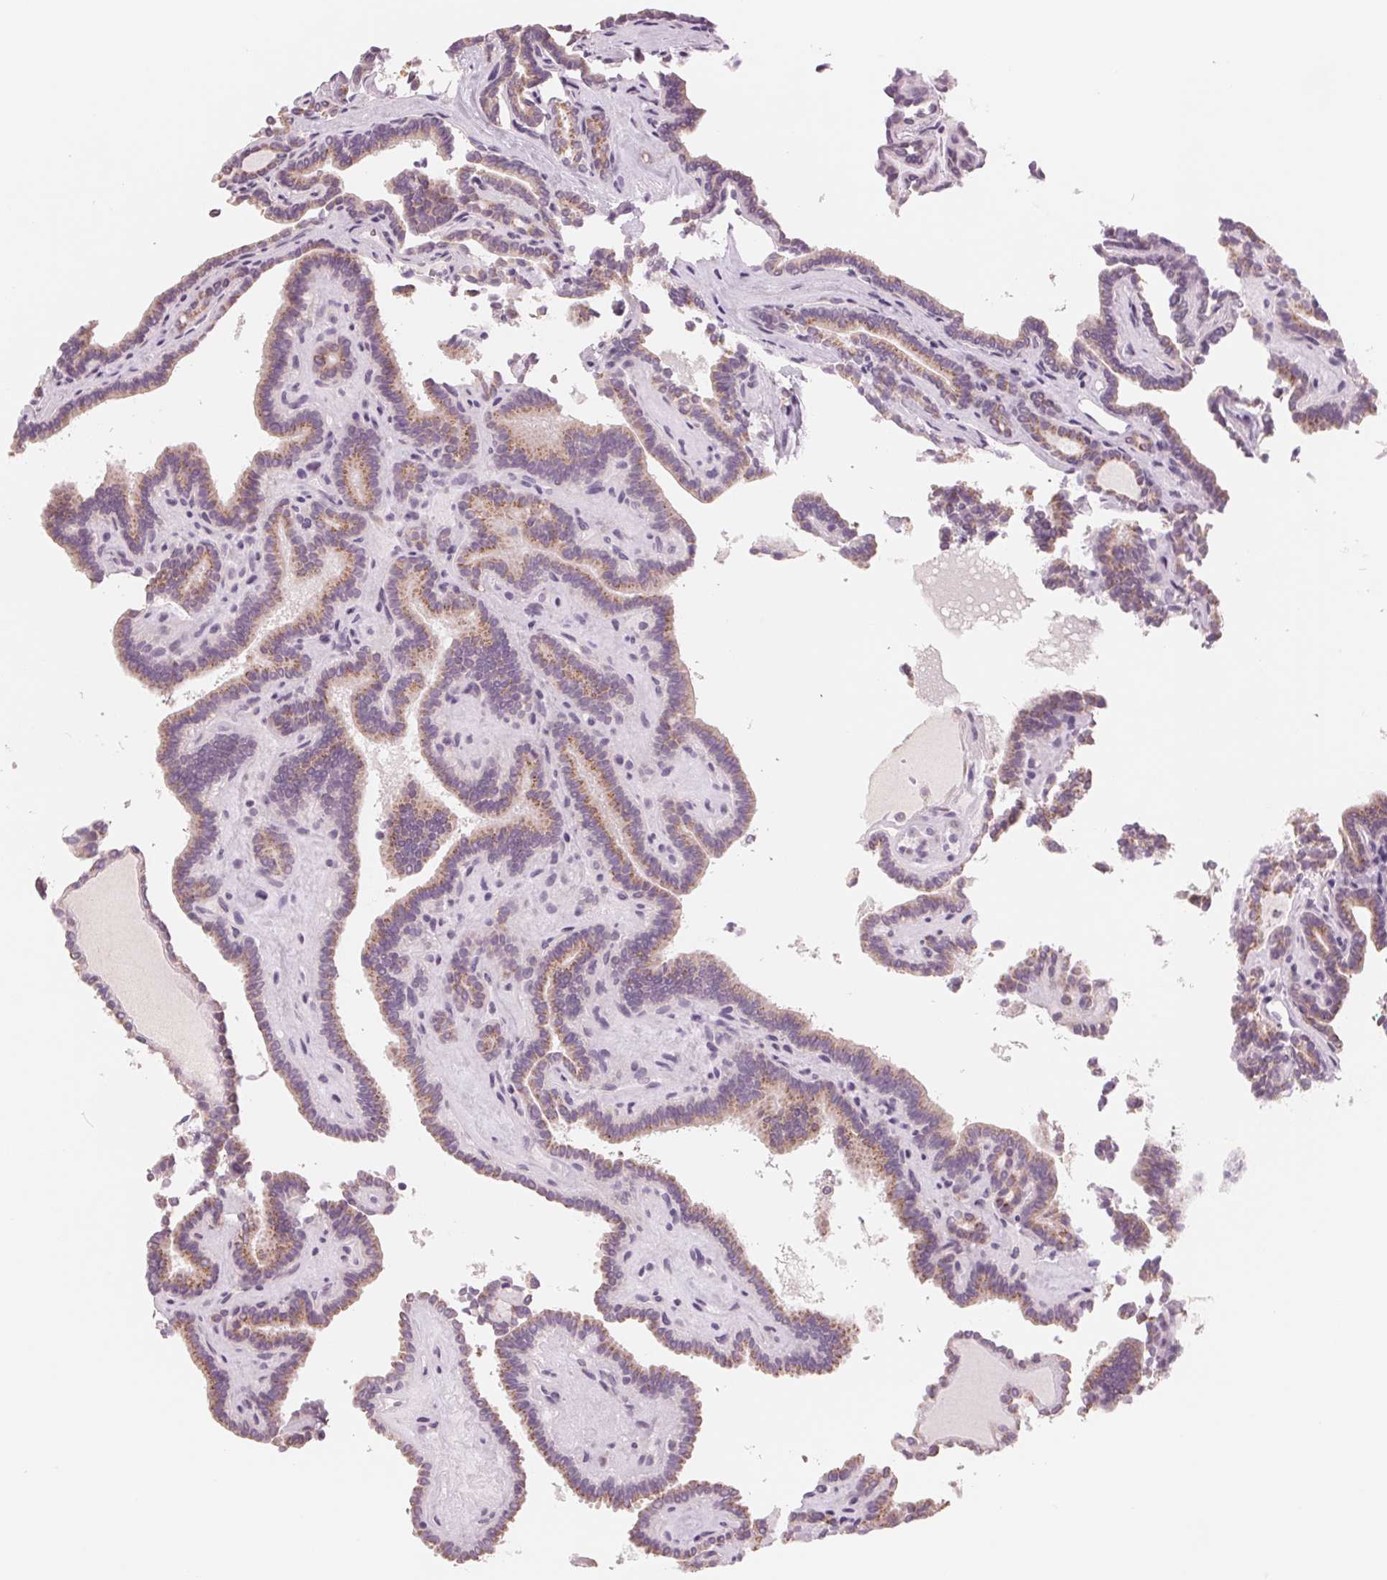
{"staining": {"intensity": "weak", "quantity": ">75%", "location": "cytoplasmic/membranous"}, "tissue": "thyroid cancer", "cell_type": "Tumor cells", "image_type": "cancer", "snomed": [{"axis": "morphology", "description": "Papillary adenocarcinoma, NOS"}, {"axis": "topography", "description": "Thyroid gland"}], "caption": "A histopathology image of thyroid papillary adenocarcinoma stained for a protein reveals weak cytoplasmic/membranous brown staining in tumor cells. Nuclei are stained in blue.", "gene": "IL9R", "patient": {"sex": "female", "age": 21}}